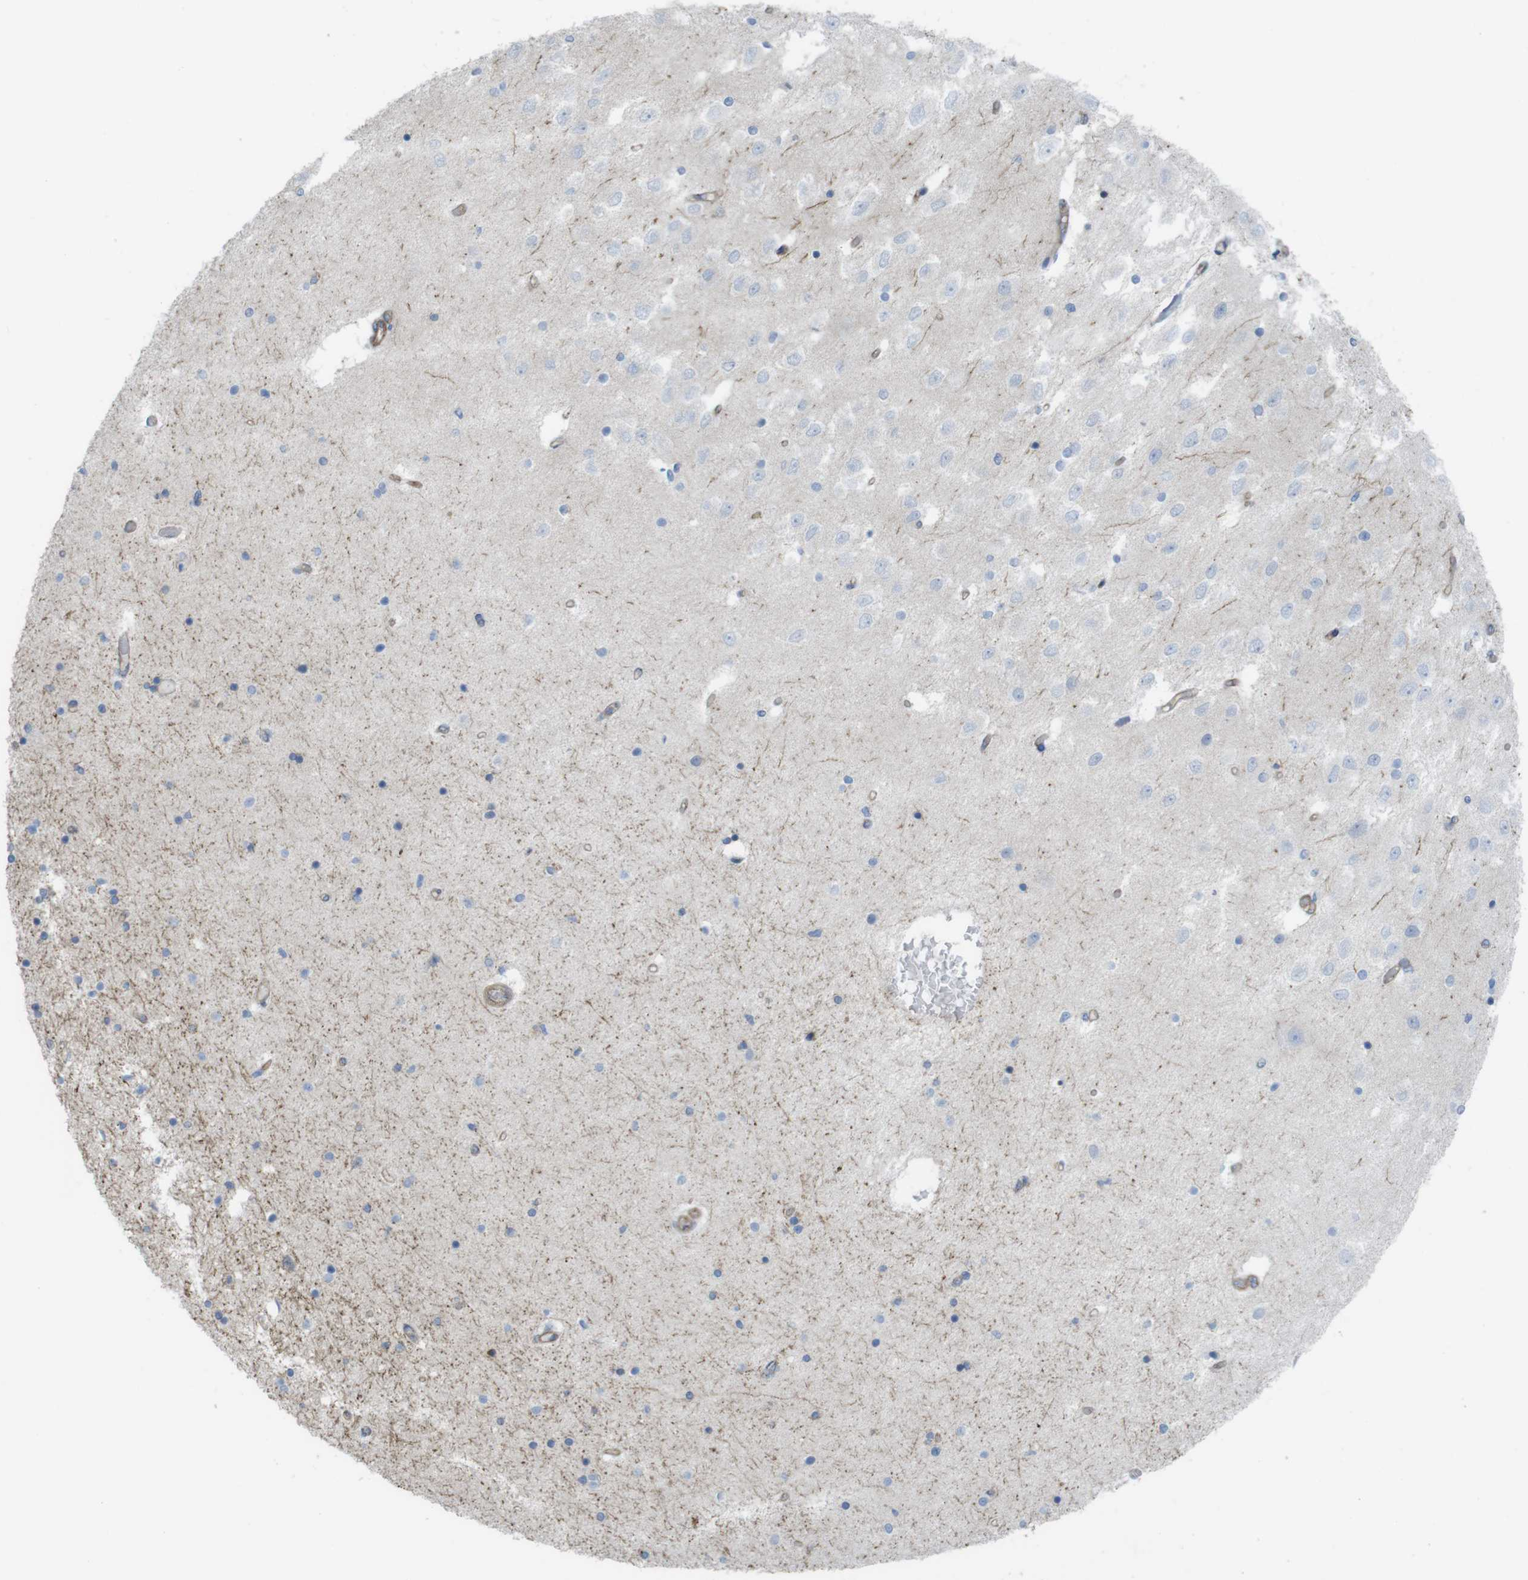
{"staining": {"intensity": "negative", "quantity": "none", "location": "none"}, "tissue": "hippocampus", "cell_type": "Glial cells", "image_type": "normal", "snomed": [{"axis": "morphology", "description": "Normal tissue, NOS"}, {"axis": "topography", "description": "Hippocampus"}], "caption": "An immunohistochemistry photomicrograph of unremarkable hippocampus is shown. There is no staining in glial cells of hippocampus.", "gene": "PREX2", "patient": {"sex": "female", "age": 54}}